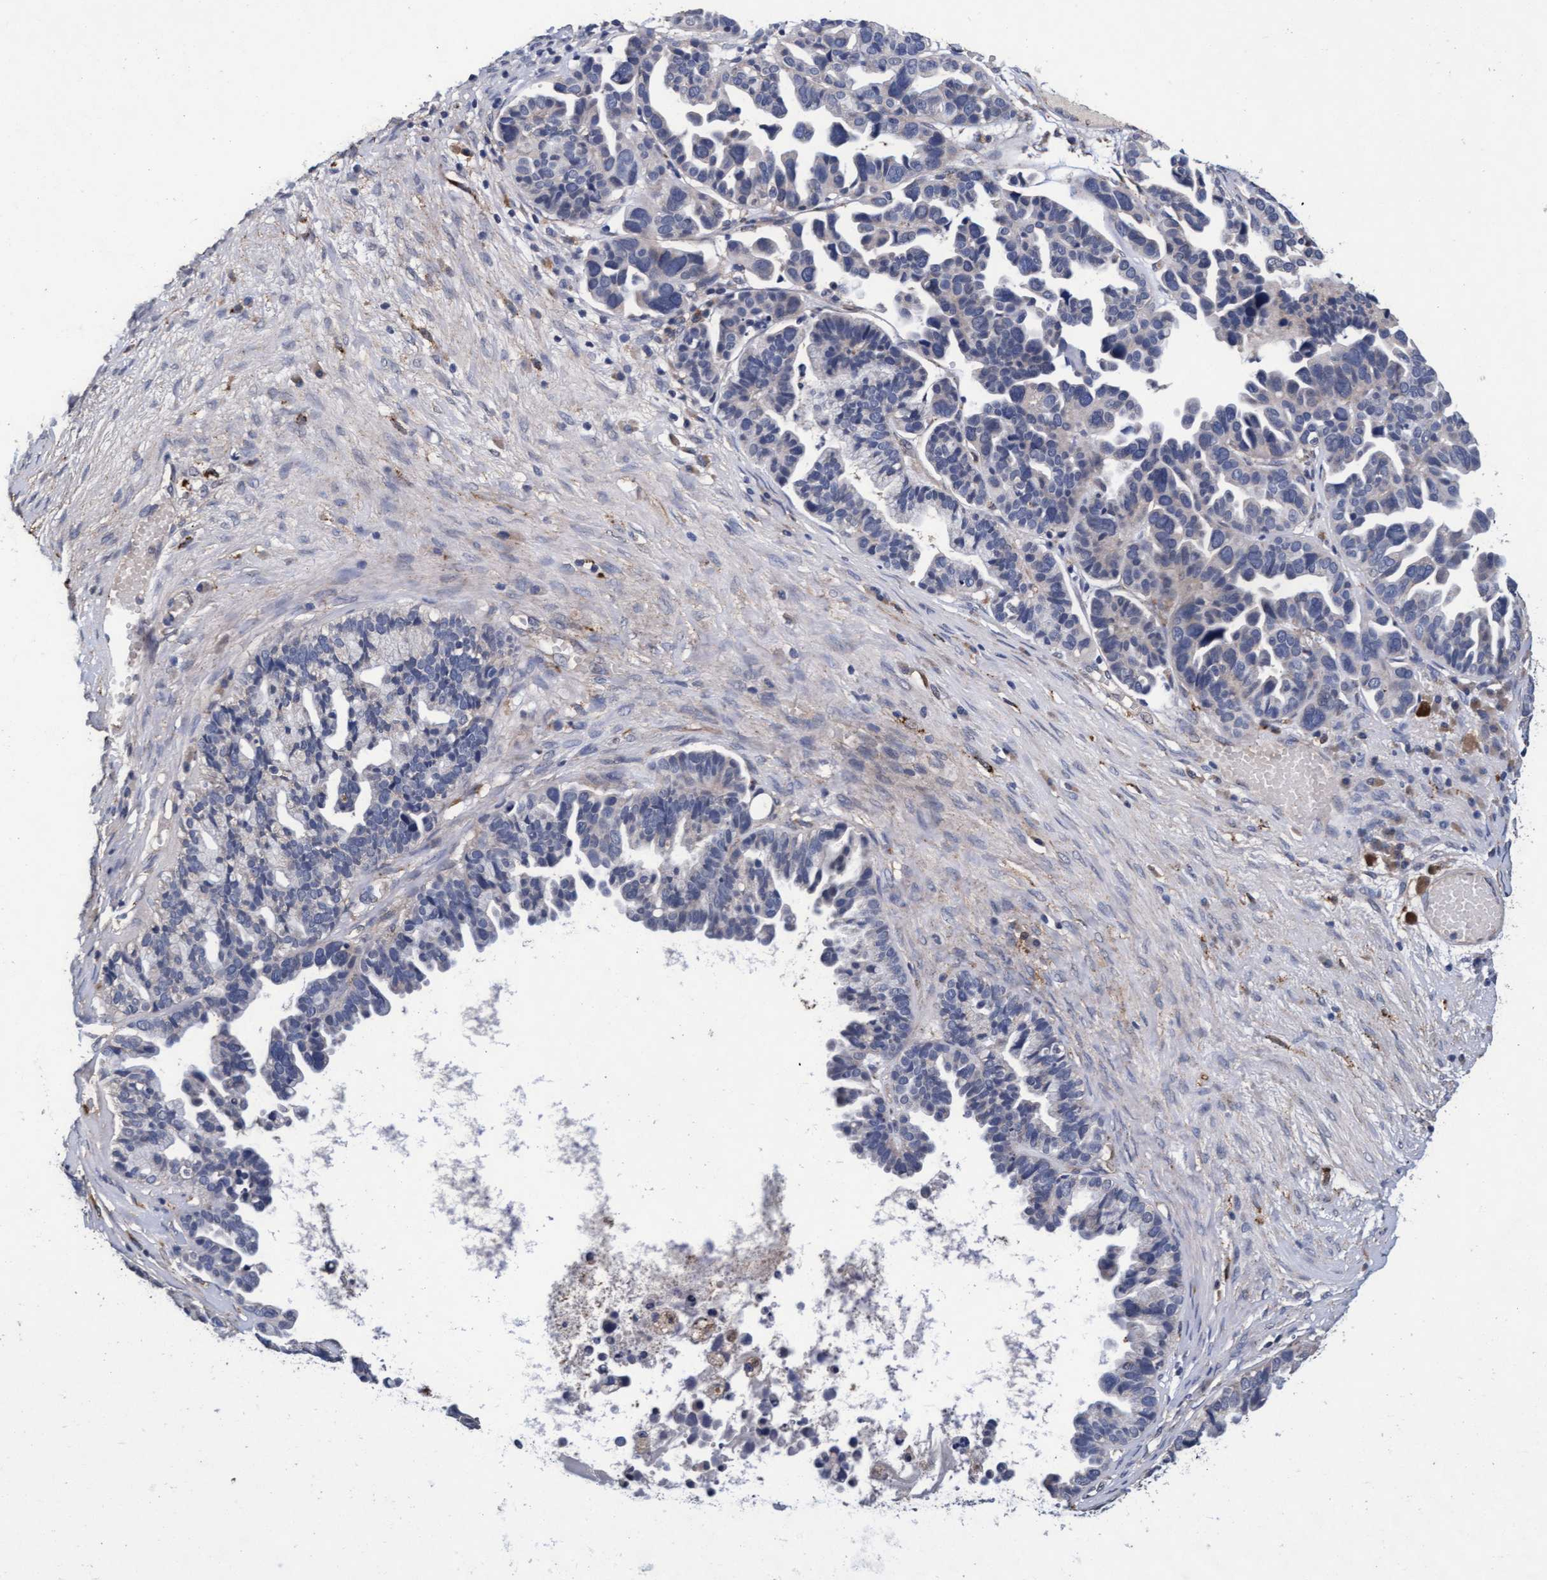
{"staining": {"intensity": "negative", "quantity": "none", "location": "none"}, "tissue": "ovarian cancer", "cell_type": "Tumor cells", "image_type": "cancer", "snomed": [{"axis": "morphology", "description": "Cystadenocarcinoma, serous, NOS"}, {"axis": "topography", "description": "Ovary"}], "caption": "Tumor cells show no significant protein expression in ovarian serous cystadenocarcinoma. (Stains: DAB IHC with hematoxylin counter stain, Microscopy: brightfield microscopy at high magnification).", "gene": "CPQ", "patient": {"sex": "female", "age": 56}}